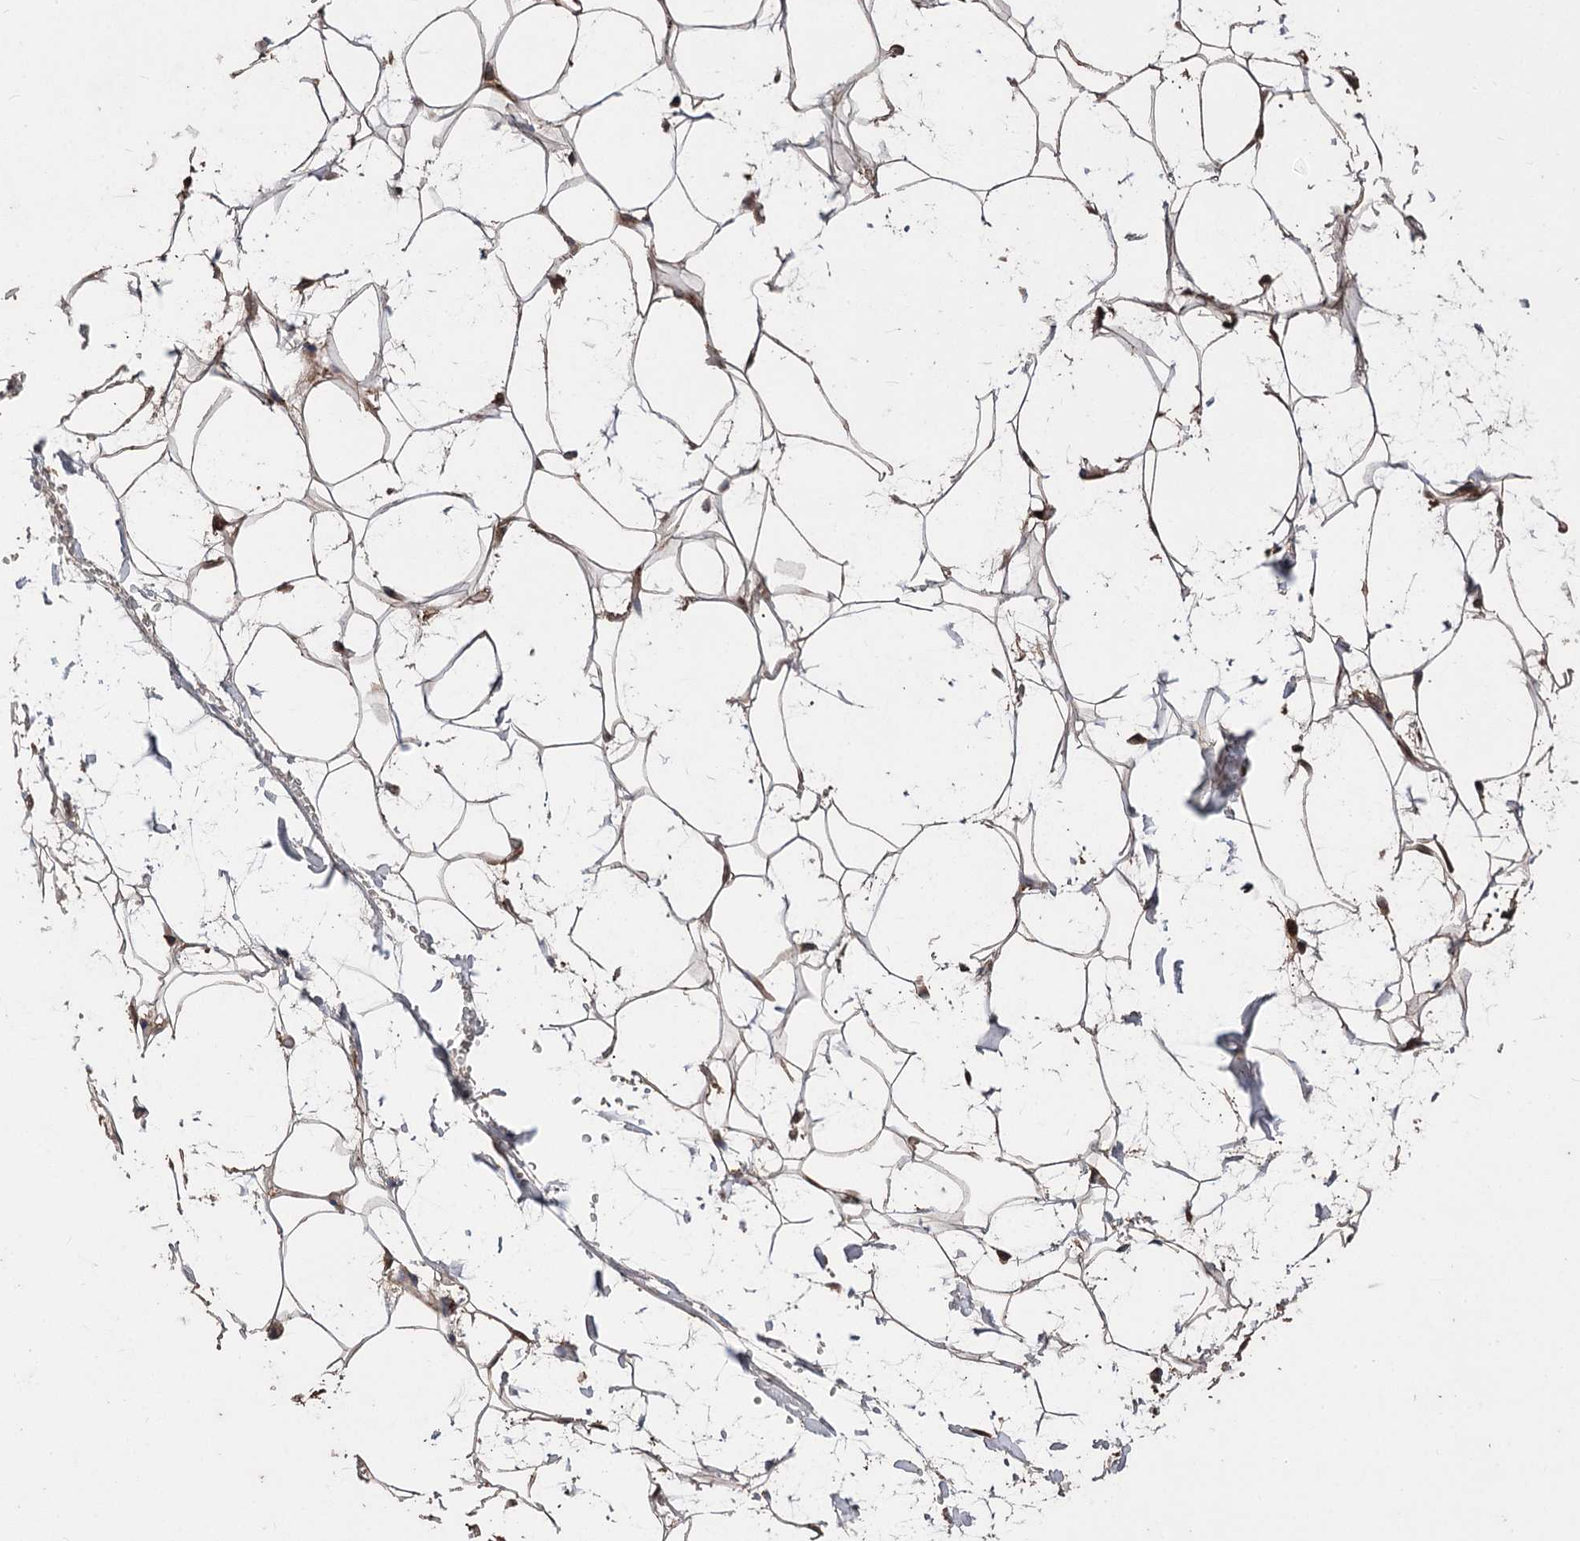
{"staining": {"intensity": "moderate", "quantity": ">75%", "location": "cytoplasmic/membranous"}, "tissue": "adipose tissue", "cell_type": "Adipocytes", "image_type": "normal", "snomed": [{"axis": "morphology", "description": "Normal tissue, NOS"}, {"axis": "topography", "description": "Breast"}], "caption": "The micrograph demonstrates a brown stain indicating the presence of a protein in the cytoplasmic/membranous of adipocytes in adipose tissue.", "gene": "RASSF3", "patient": {"sex": "female", "age": 26}}